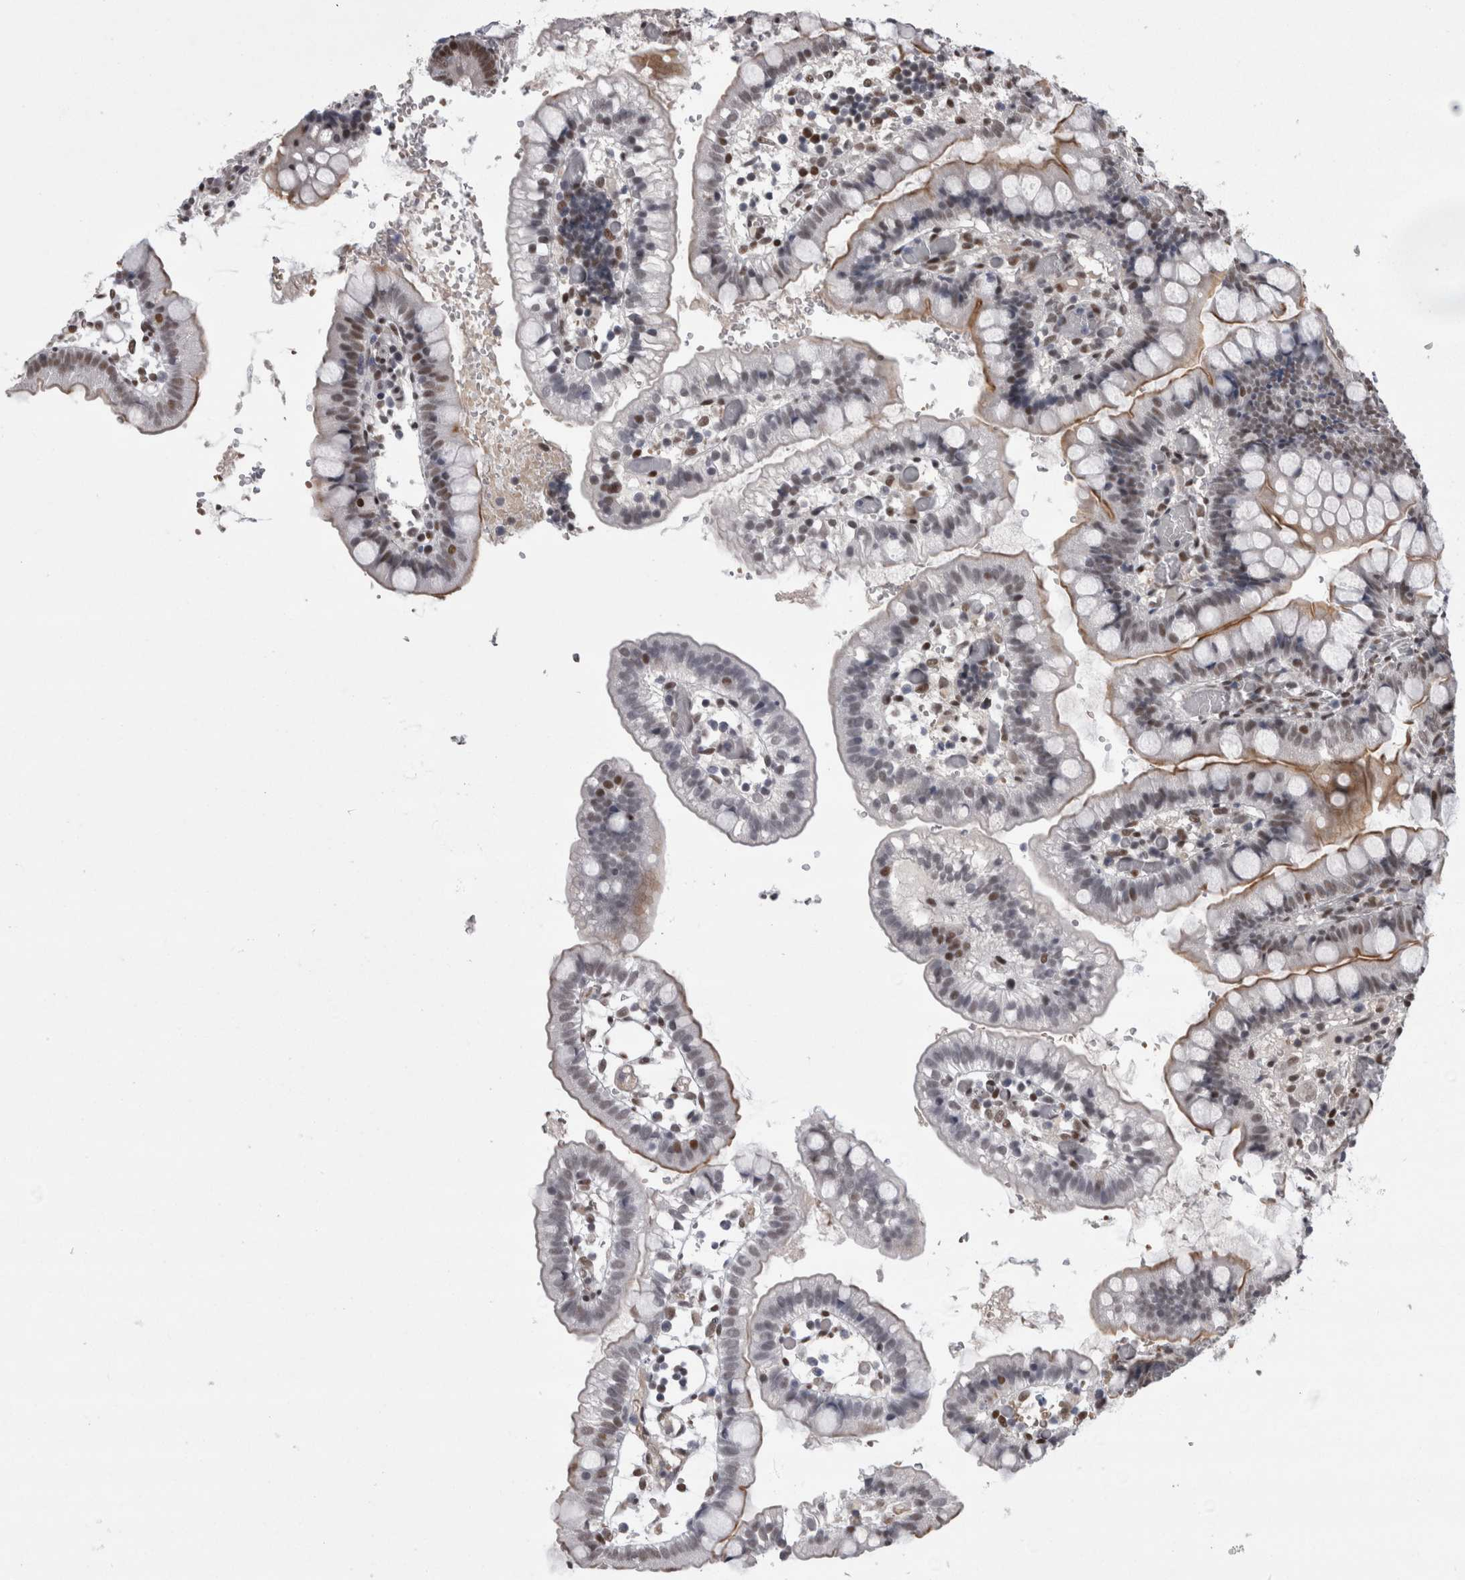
{"staining": {"intensity": "strong", "quantity": "25%-75%", "location": "cytoplasmic/membranous,nuclear"}, "tissue": "small intestine", "cell_type": "Glandular cells", "image_type": "normal", "snomed": [{"axis": "morphology", "description": "Normal tissue, NOS"}, {"axis": "morphology", "description": "Developmental malformation"}, {"axis": "topography", "description": "Small intestine"}], "caption": "IHC (DAB) staining of benign human small intestine shows strong cytoplasmic/membranous,nuclear protein staining in about 25%-75% of glandular cells. (Brightfield microscopy of DAB IHC at high magnification).", "gene": "C1orf54", "patient": {"sex": "male"}}